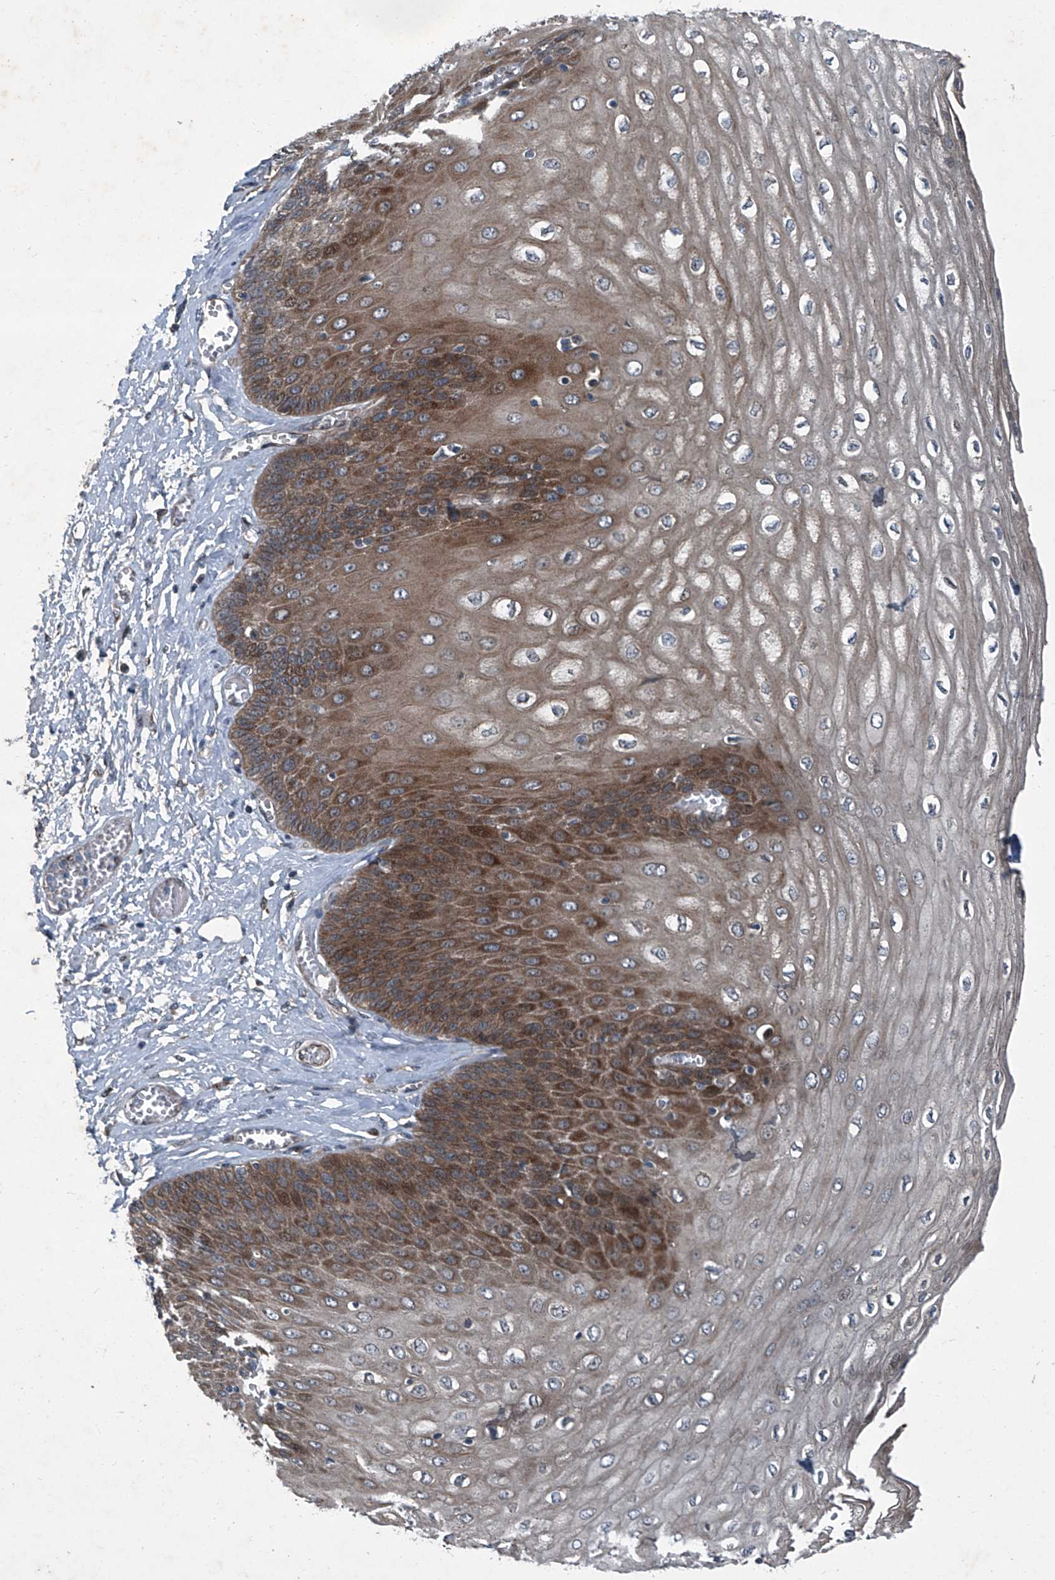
{"staining": {"intensity": "strong", "quantity": "25%-75%", "location": "cytoplasmic/membranous"}, "tissue": "esophagus", "cell_type": "Squamous epithelial cells", "image_type": "normal", "snomed": [{"axis": "morphology", "description": "Normal tissue, NOS"}, {"axis": "topography", "description": "Esophagus"}], "caption": "A high-resolution micrograph shows immunohistochemistry (IHC) staining of benign esophagus, which displays strong cytoplasmic/membranous staining in approximately 25%-75% of squamous epithelial cells.", "gene": "SENP2", "patient": {"sex": "male", "age": 60}}